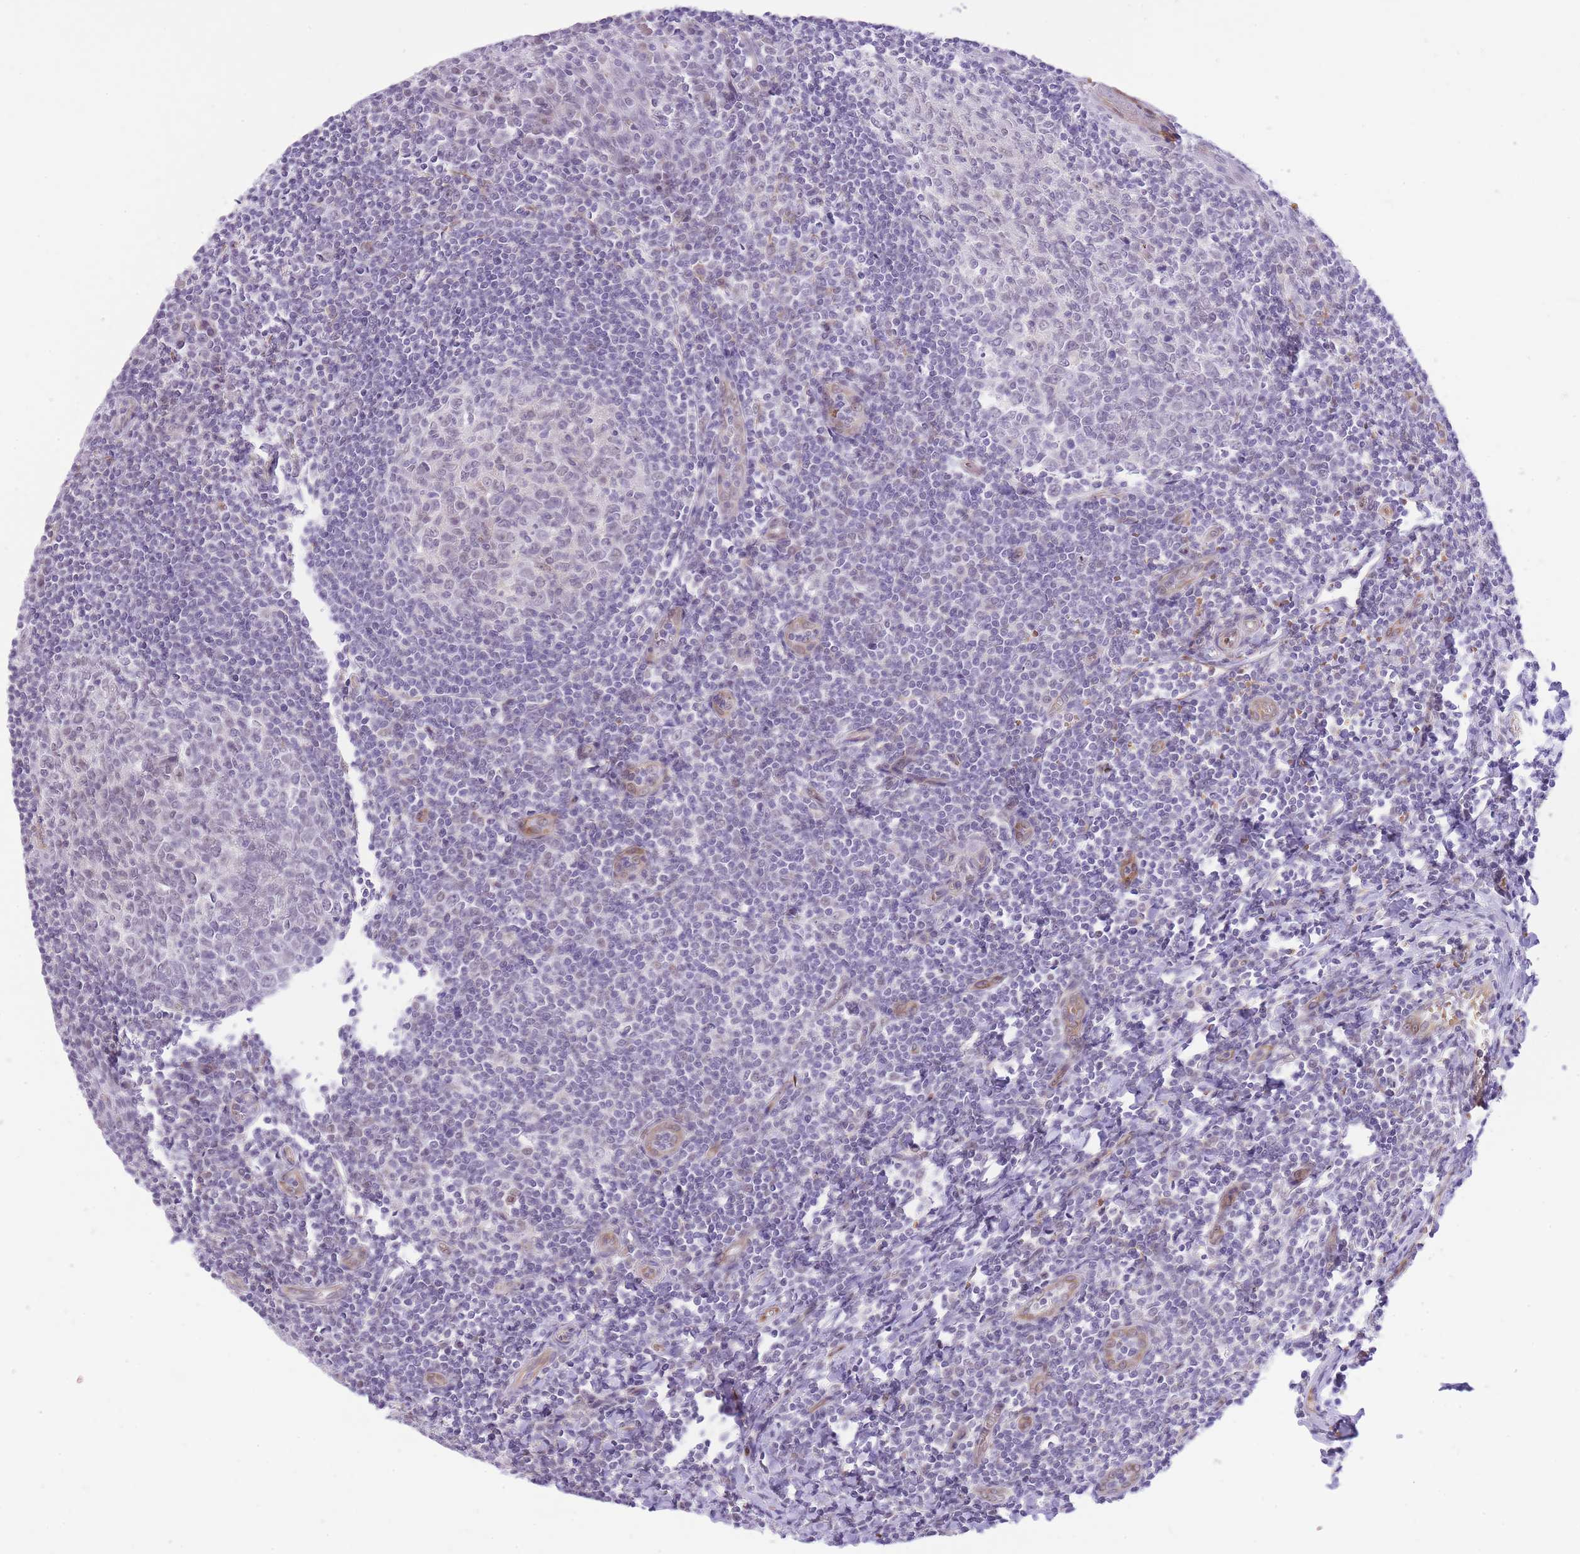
{"staining": {"intensity": "negative", "quantity": "none", "location": "none"}, "tissue": "tonsil", "cell_type": "Germinal center cells", "image_type": "normal", "snomed": [{"axis": "morphology", "description": "Normal tissue, NOS"}, {"axis": "topography", "description": "Tonsil"}], "caption": "DAB immunohistochemical staining of normal human tonsil reveals no significant staining in germinal center cells. (Brightfield microscopy of DAB IHC at high magnification).", "gene": "MEIOSIN", "patient": {"sex": "male", "age": 27}}